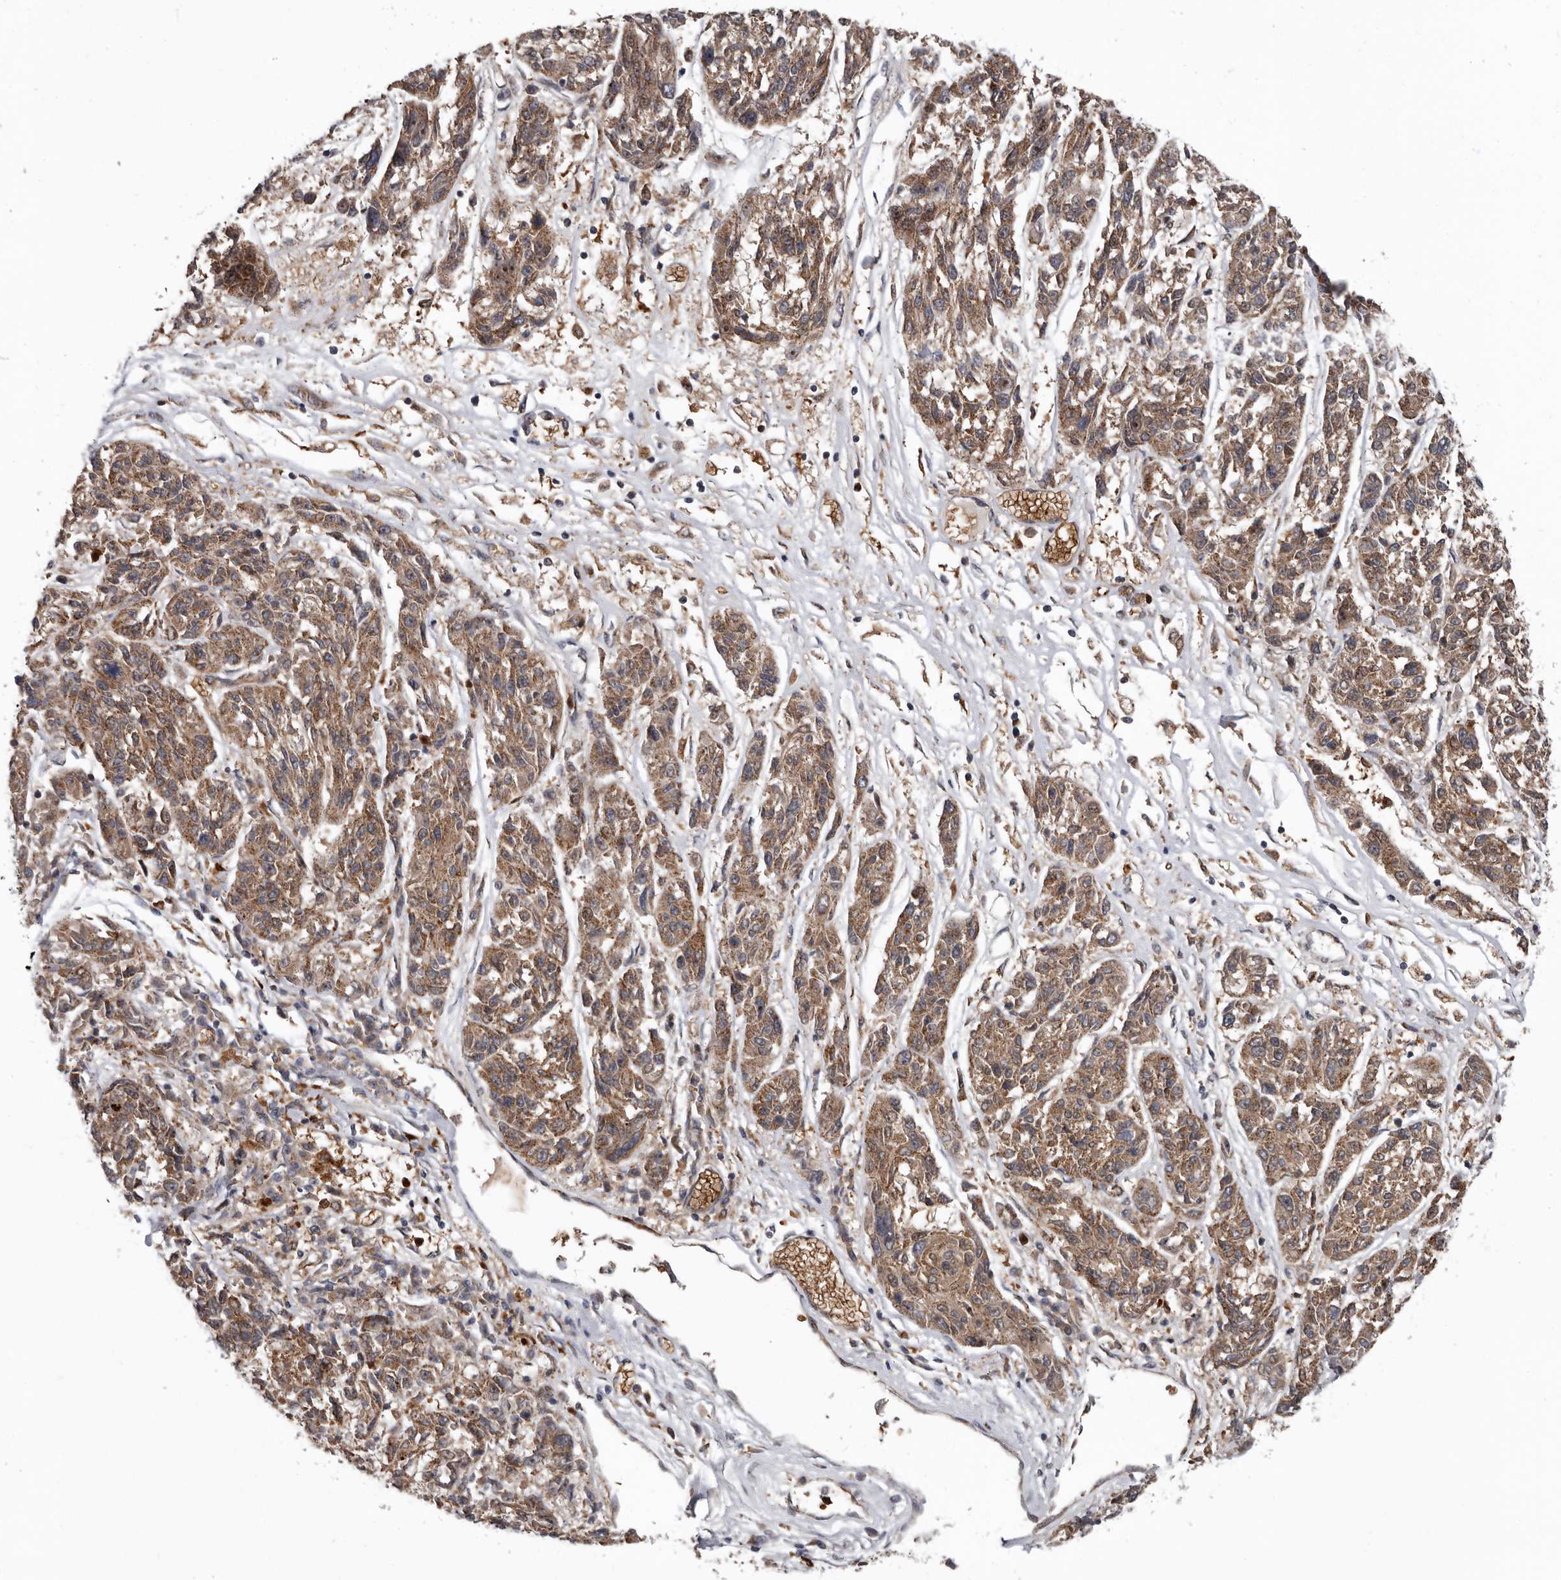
{"staining": {"intensity": "moderate", "quantity": ">75%", "location": "cytoplasmic/membranous"}, "tissue": "melanoma", "cell_type": "Tumor cells", "image_type": "cancer", "snomed": [{"axis": "morphology", "description": "Malignant melanoma, NOS"}, {"axis": "topography", "description": "Skin"}], "caption": "Approximately >75% of tumor cells in melanoma exhibit moderate cytoplasmic/membranous protein expression as visualized by brown immunohistochemical staining.", "gene": "FGFR4", "patient": {"sex": "male", "age": 53}}